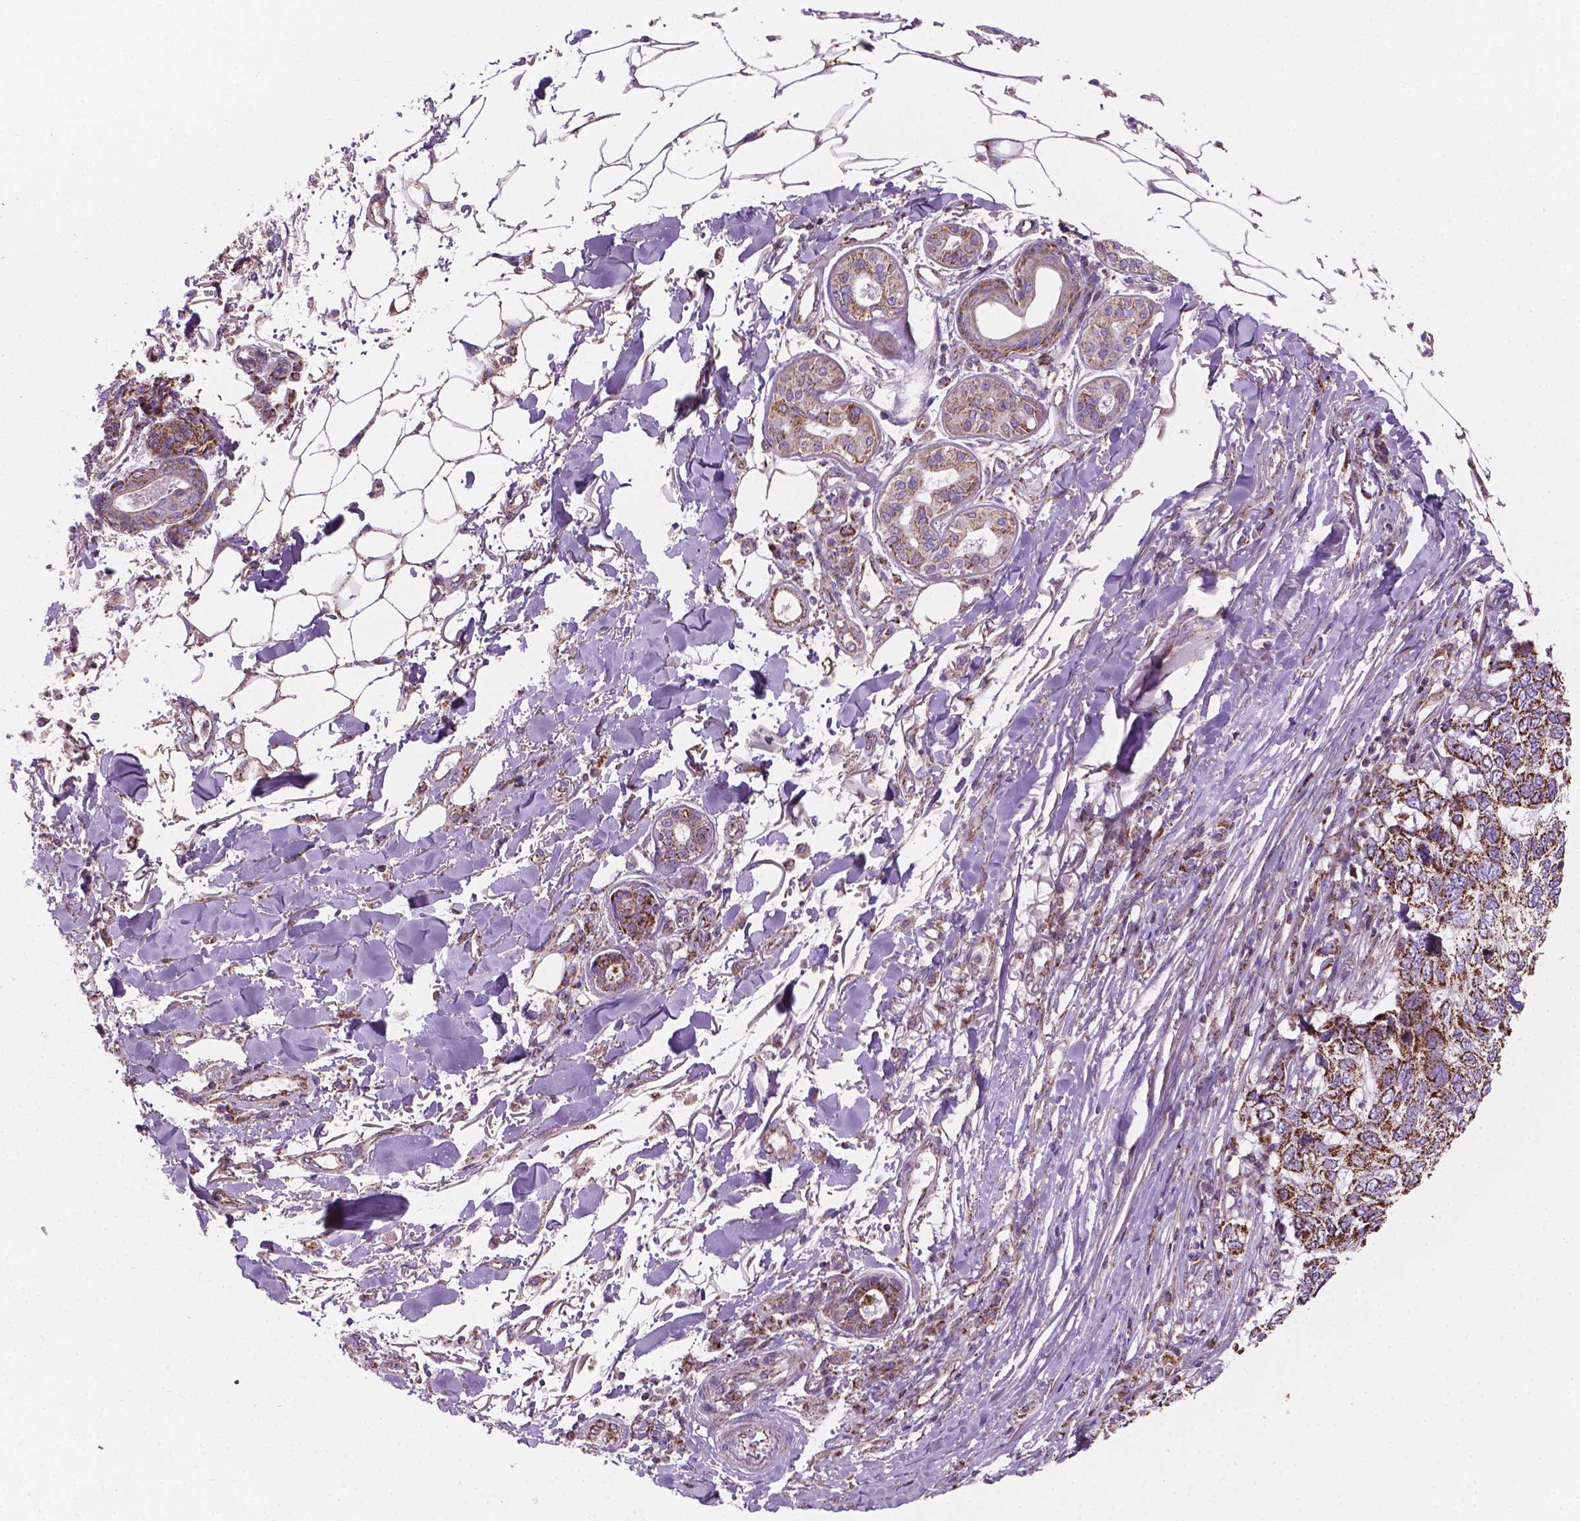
{"staining": {"intensity": "strong", "quantity": ">75%", "location": "cytoplasmic/membranous"}, "tissue": "skin cancer", "cell_type": "Tumor cells", "image_type": "cancer", "snomed": [{"axis": "morphology", "description": "Basal cell carcinoma"}, {"axis": "topography", "description": "Skin"}], "caption": "Skin cancer (basal cell carcinoma) stained with IHC reveals strong cytoplasmic/membranous expression in about >75% of tumor cells.", "gene": "PIBF1", "patient": {"sex": "female", "age": 65}}